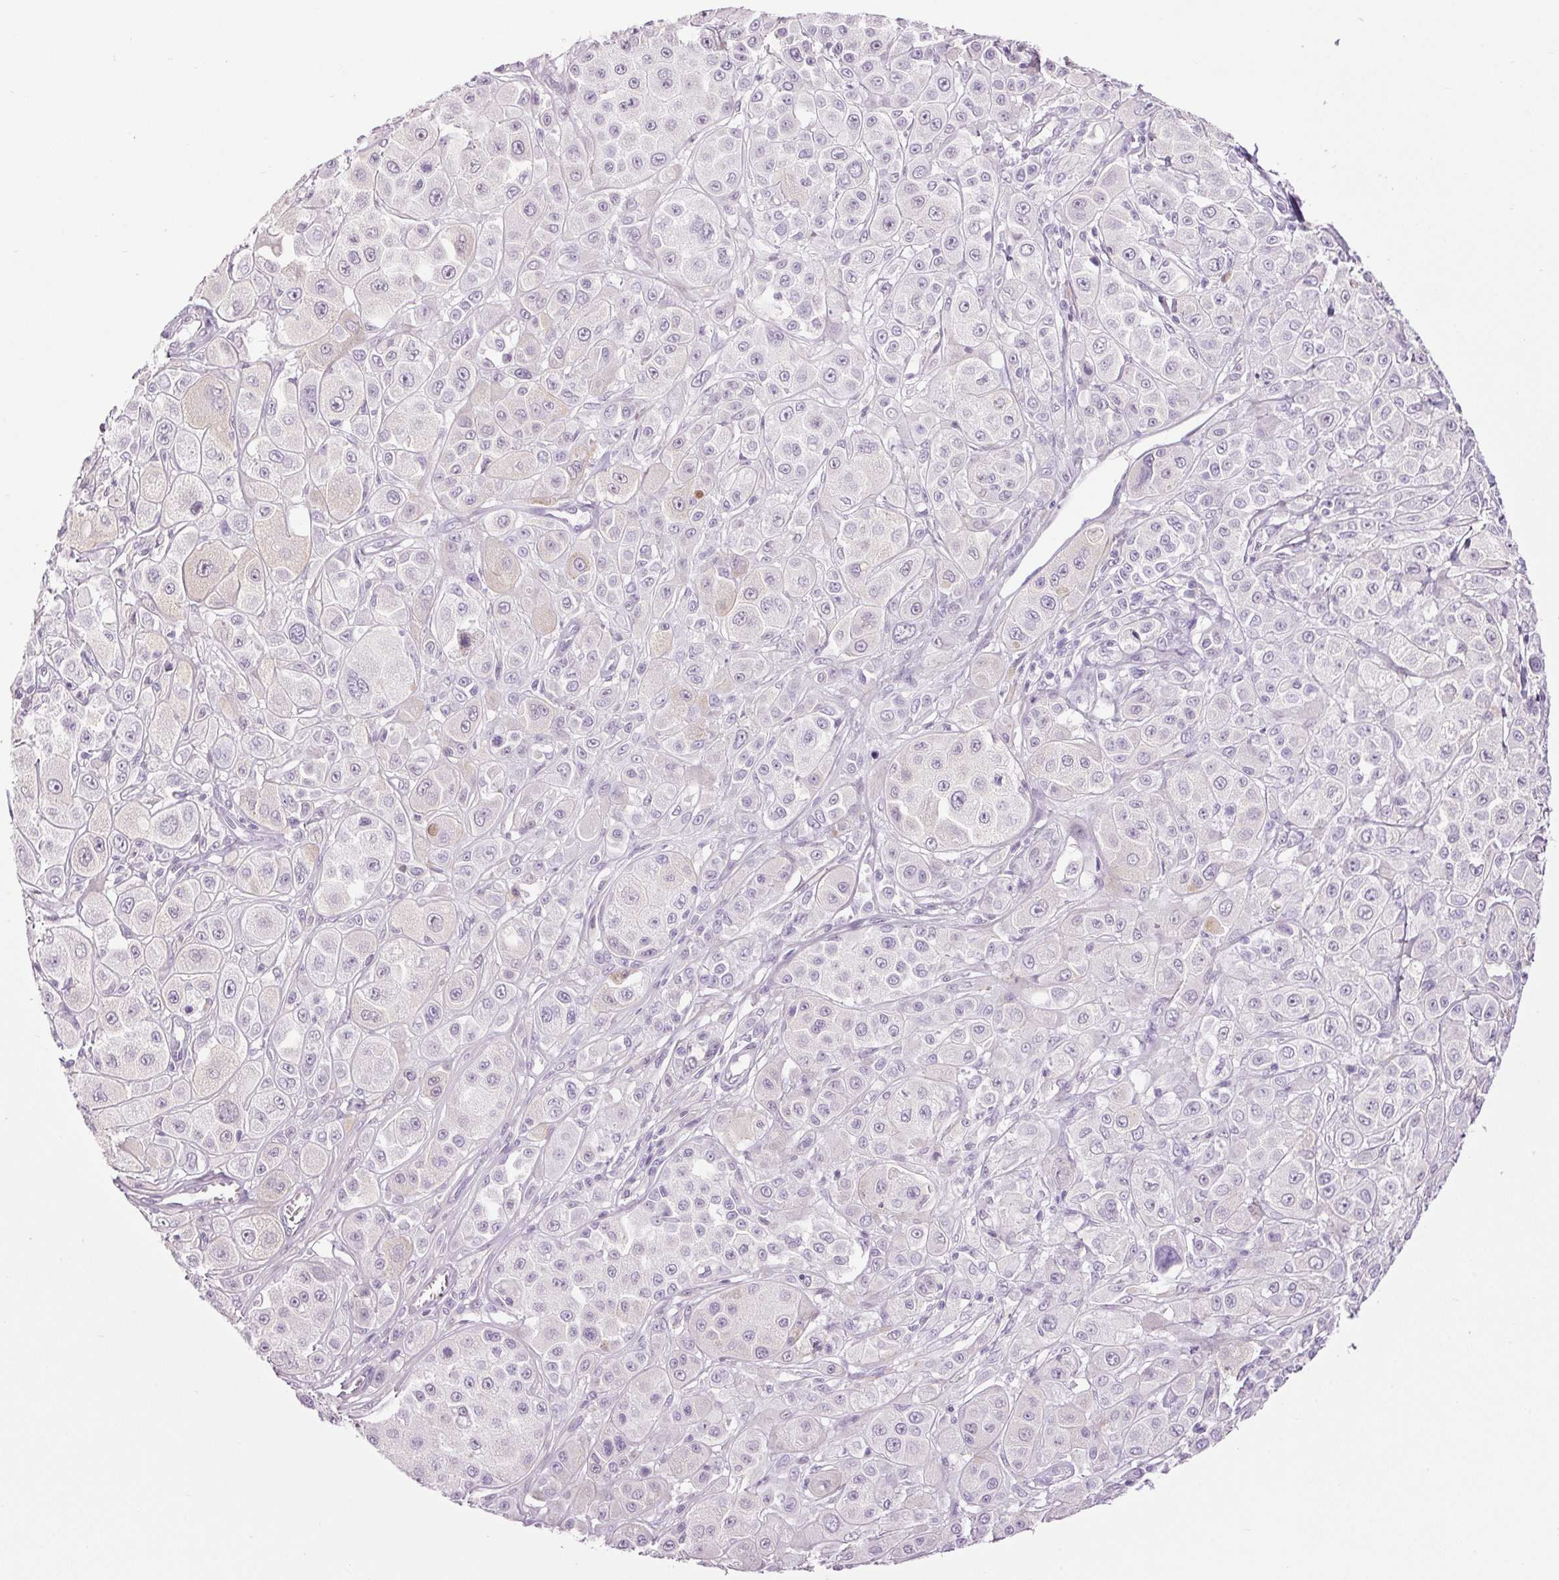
{"staining": {"intensity": "negative", "quantity": "none", "location": "none"}, "tissue": "melanoma", "cell_type": "Tumor cells", "image_type": "cancer", "snomed": [{"axis": "morphology", "description": "Malignant melanoma, NOS"}, {"axis": "topography", "description": "Skin"}], "caption": "Protein analysis of melanoma reveals no significant positivity in tumor cells. (Stains: DAB (3,3'-diaminobenzidine) immunohistochemistry with hematoxylin counter stain, Microscopy: brightfield microscopy at high magnification).", "gene": "PPP1R1A", "patient": {"sex": "male", "age": 67}}